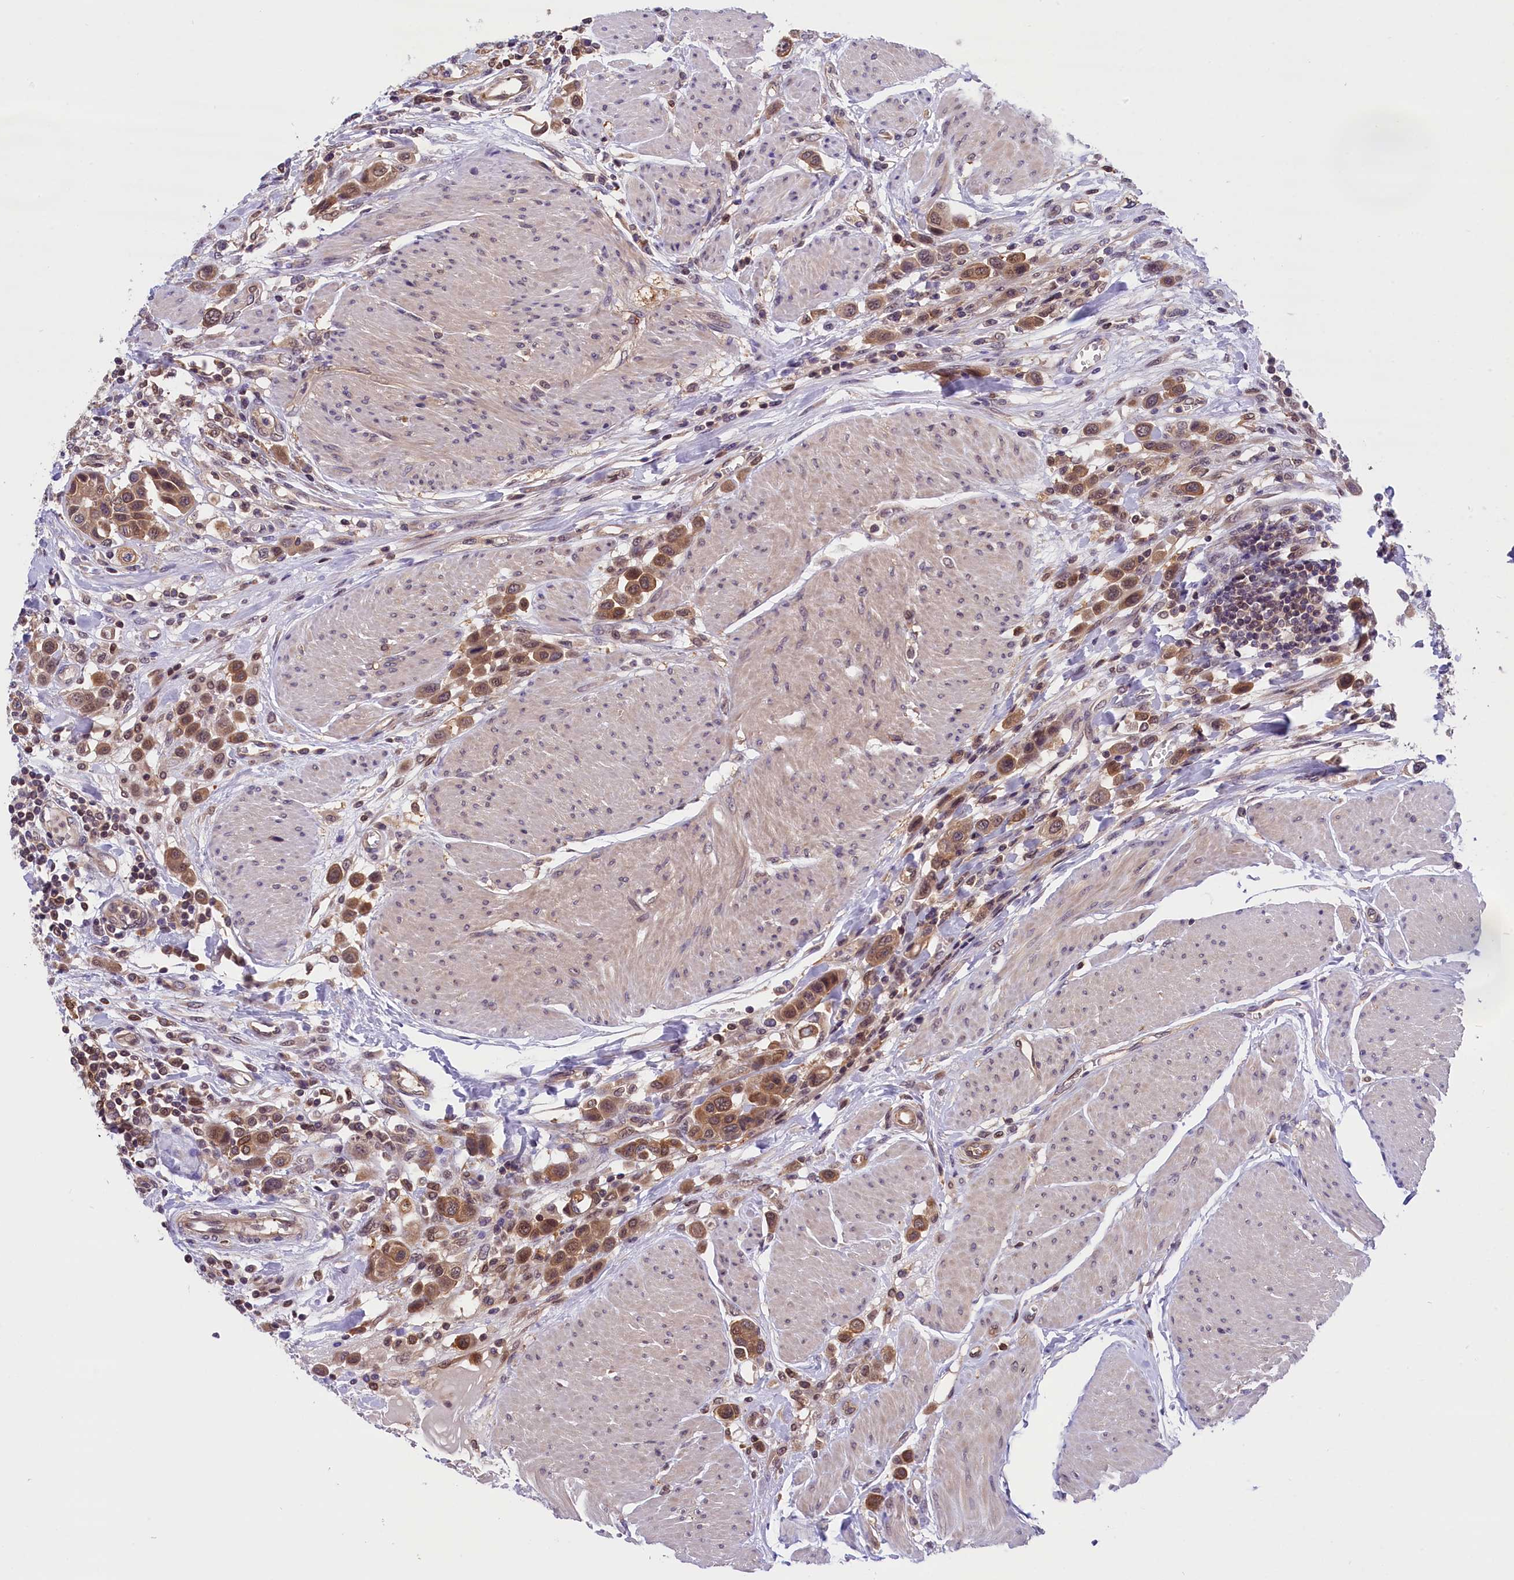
{"staining": {"intensity": "moderate", "quantity": ">75%", "location": "cytoplasmic/membranous,nuclear"}, "tissue": "urothelial cancer", "cell_type": "Tumor cells", "image_type": "cancer", "snomed": [{"axis": "morphology", "description": "Urothelial carcinoma, High grade"}, {"axis": "topography", "description": "Urinary bladder"}], "caption": "Tumor cells show medium levels of moderate cytoplasmic/membranous and nuclear positivity in about >75% of cells in human urothelial cancer.", "gene": "TBCB", "patient": {"sex": "male", "age": 50}}